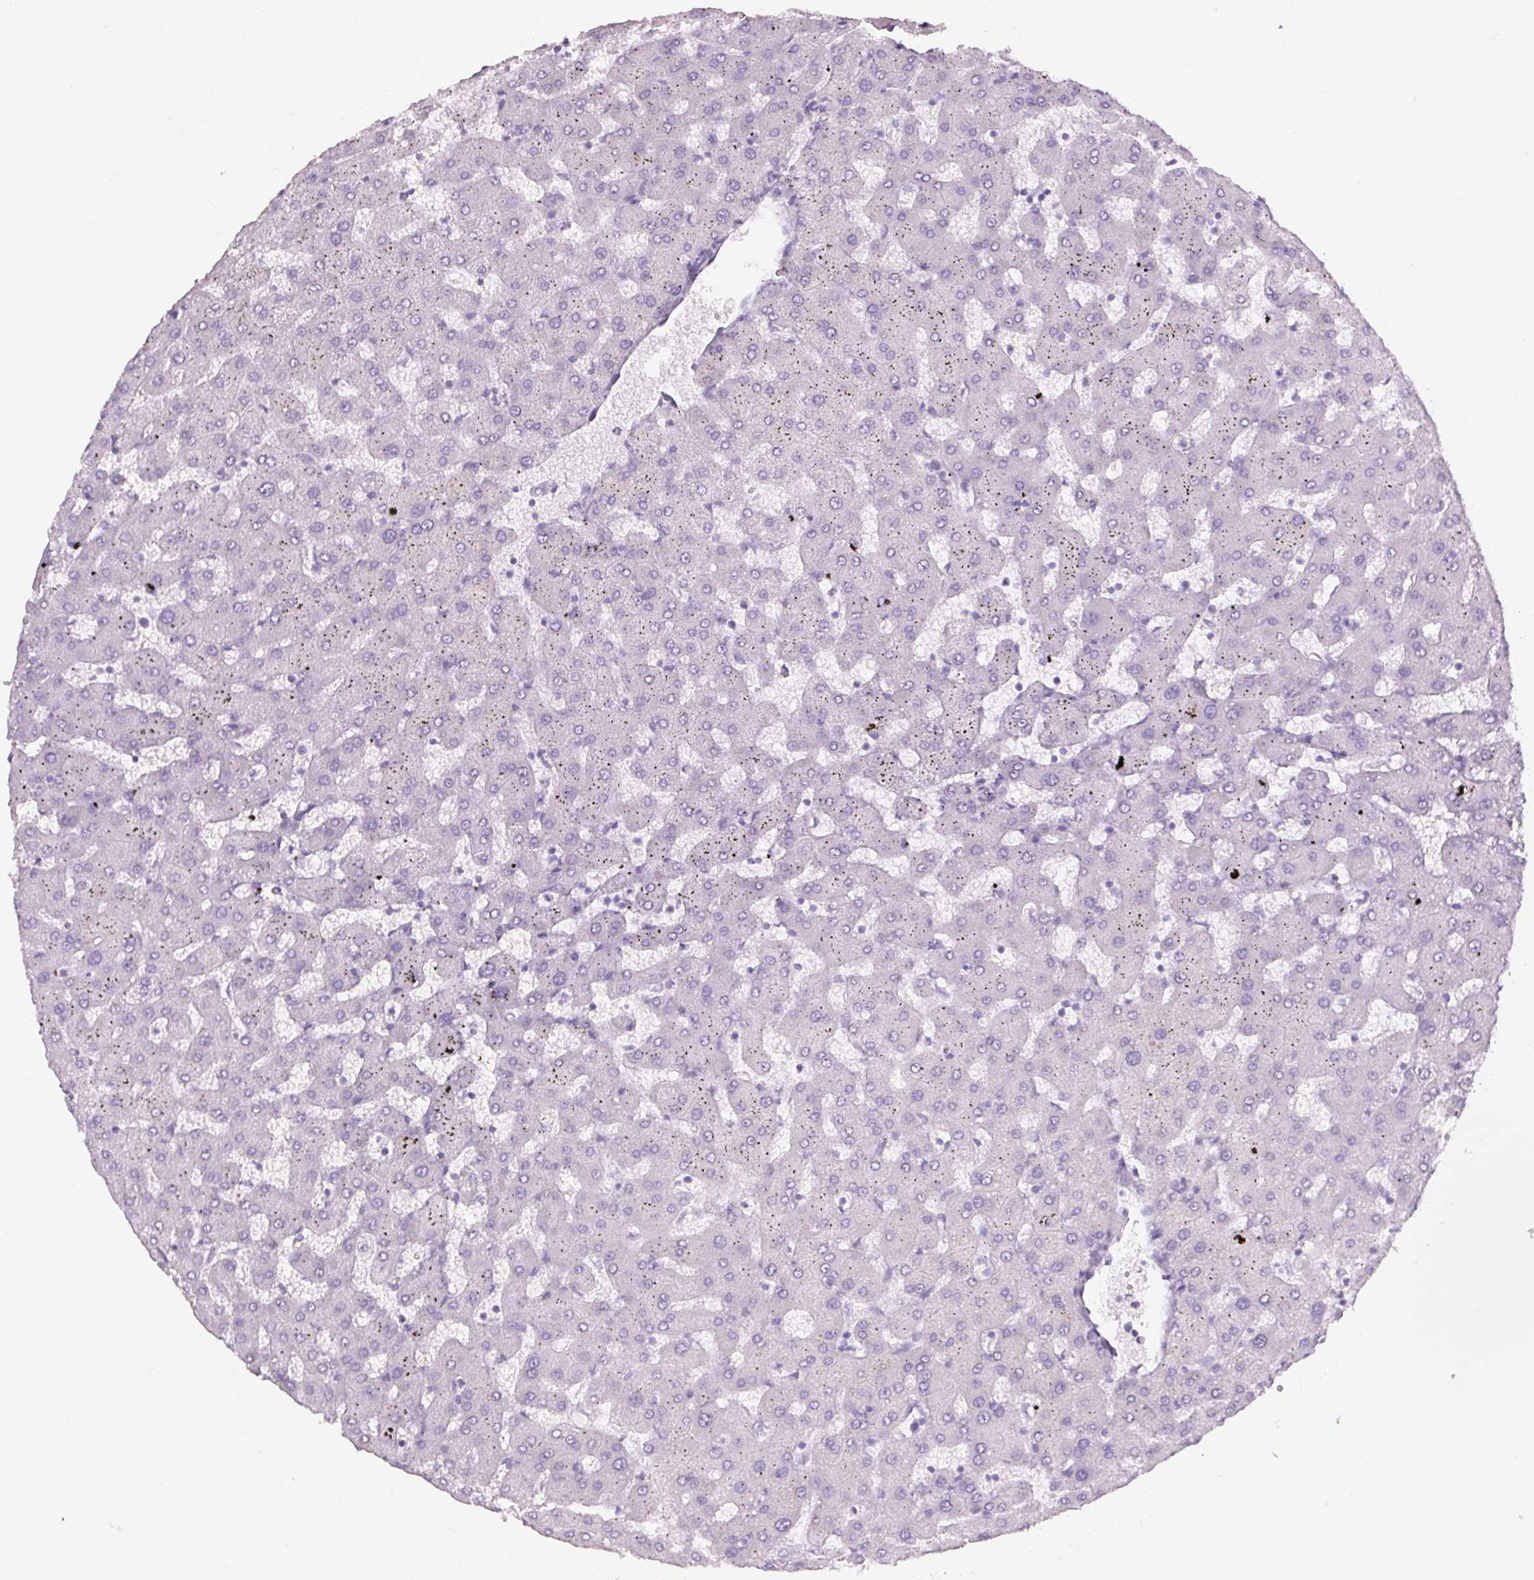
{"staining": {"intensity": "negative", "quantity": "none", "location": "none"}, "tissue": "liver", "cell_type": "Cholangiocytes", "image_type": "normal", "snomed": [{"axis": "morphology", "description": "Normal tissue, NOS"}, {"axis": "topography", "description": "Liver"}], "caption": "The histopathology image displays no staining of cholangiocytes in unremarkable liver. Brightfield microscopy of immunohistochemistry stained with DAB (3,3'-diaminobenzidine) (brown) and hematoxylin (blue), captured at high magnification.", "gene": "SIX1", "patient": {"sex": "female", "age": 63}}